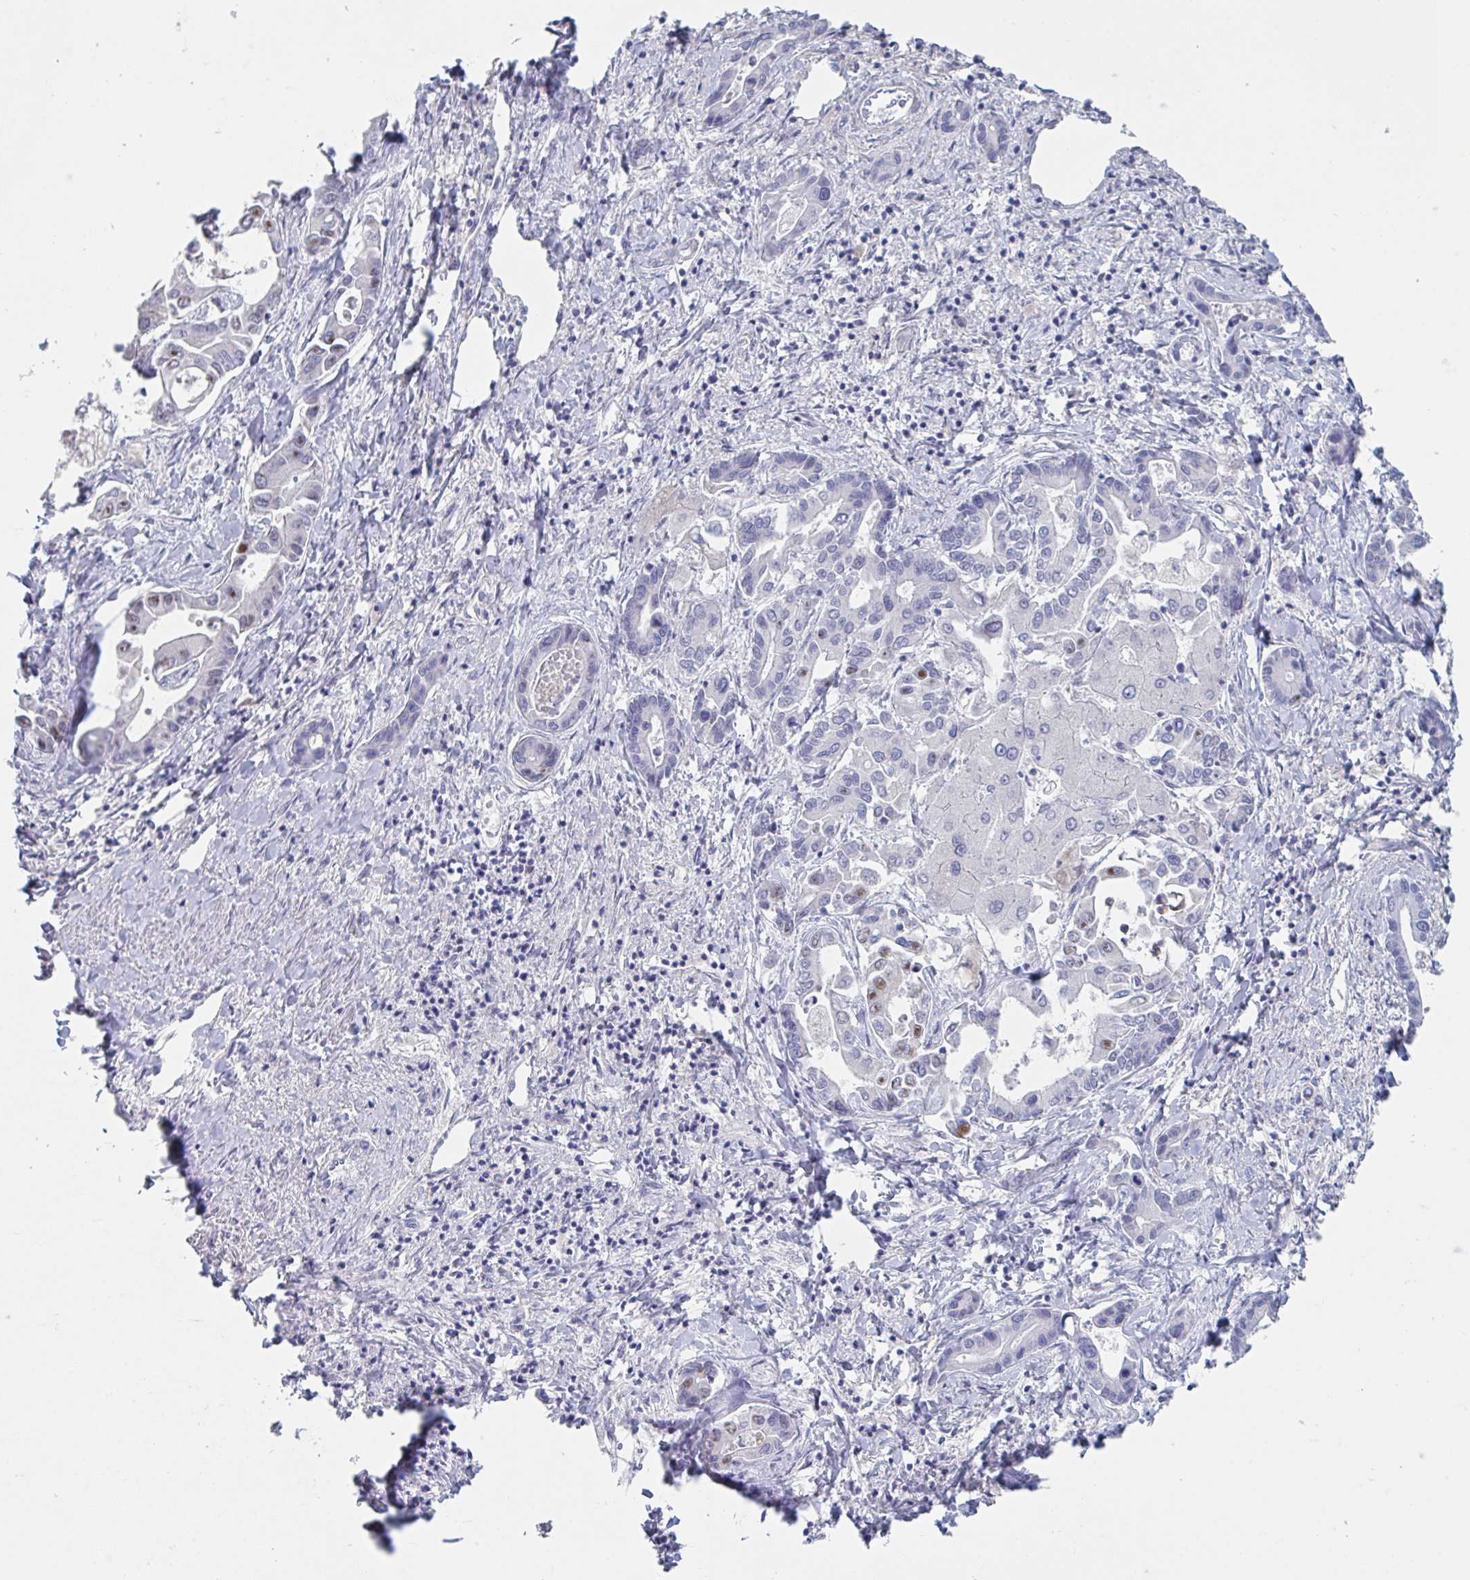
{"staining": {"intensity": "negative", "quantity": "none", "location": "none"}, "tissue": "liver cancer", "cell_type": "Tumor cells", "image_type": "cancer", "snomed": [{"axis": "morphology", "description": "Cholangiocarcinoma"}, {"axis": "topography", "description": "Liver"}], "caption": "A high-resolution photomicrograph shows IHC staining of cholangiocarcinoma (liver), which reveals no significant staining in tumor cells.", "gene": "DPEP3", "patient": {"sex": "male", "age": 66}}